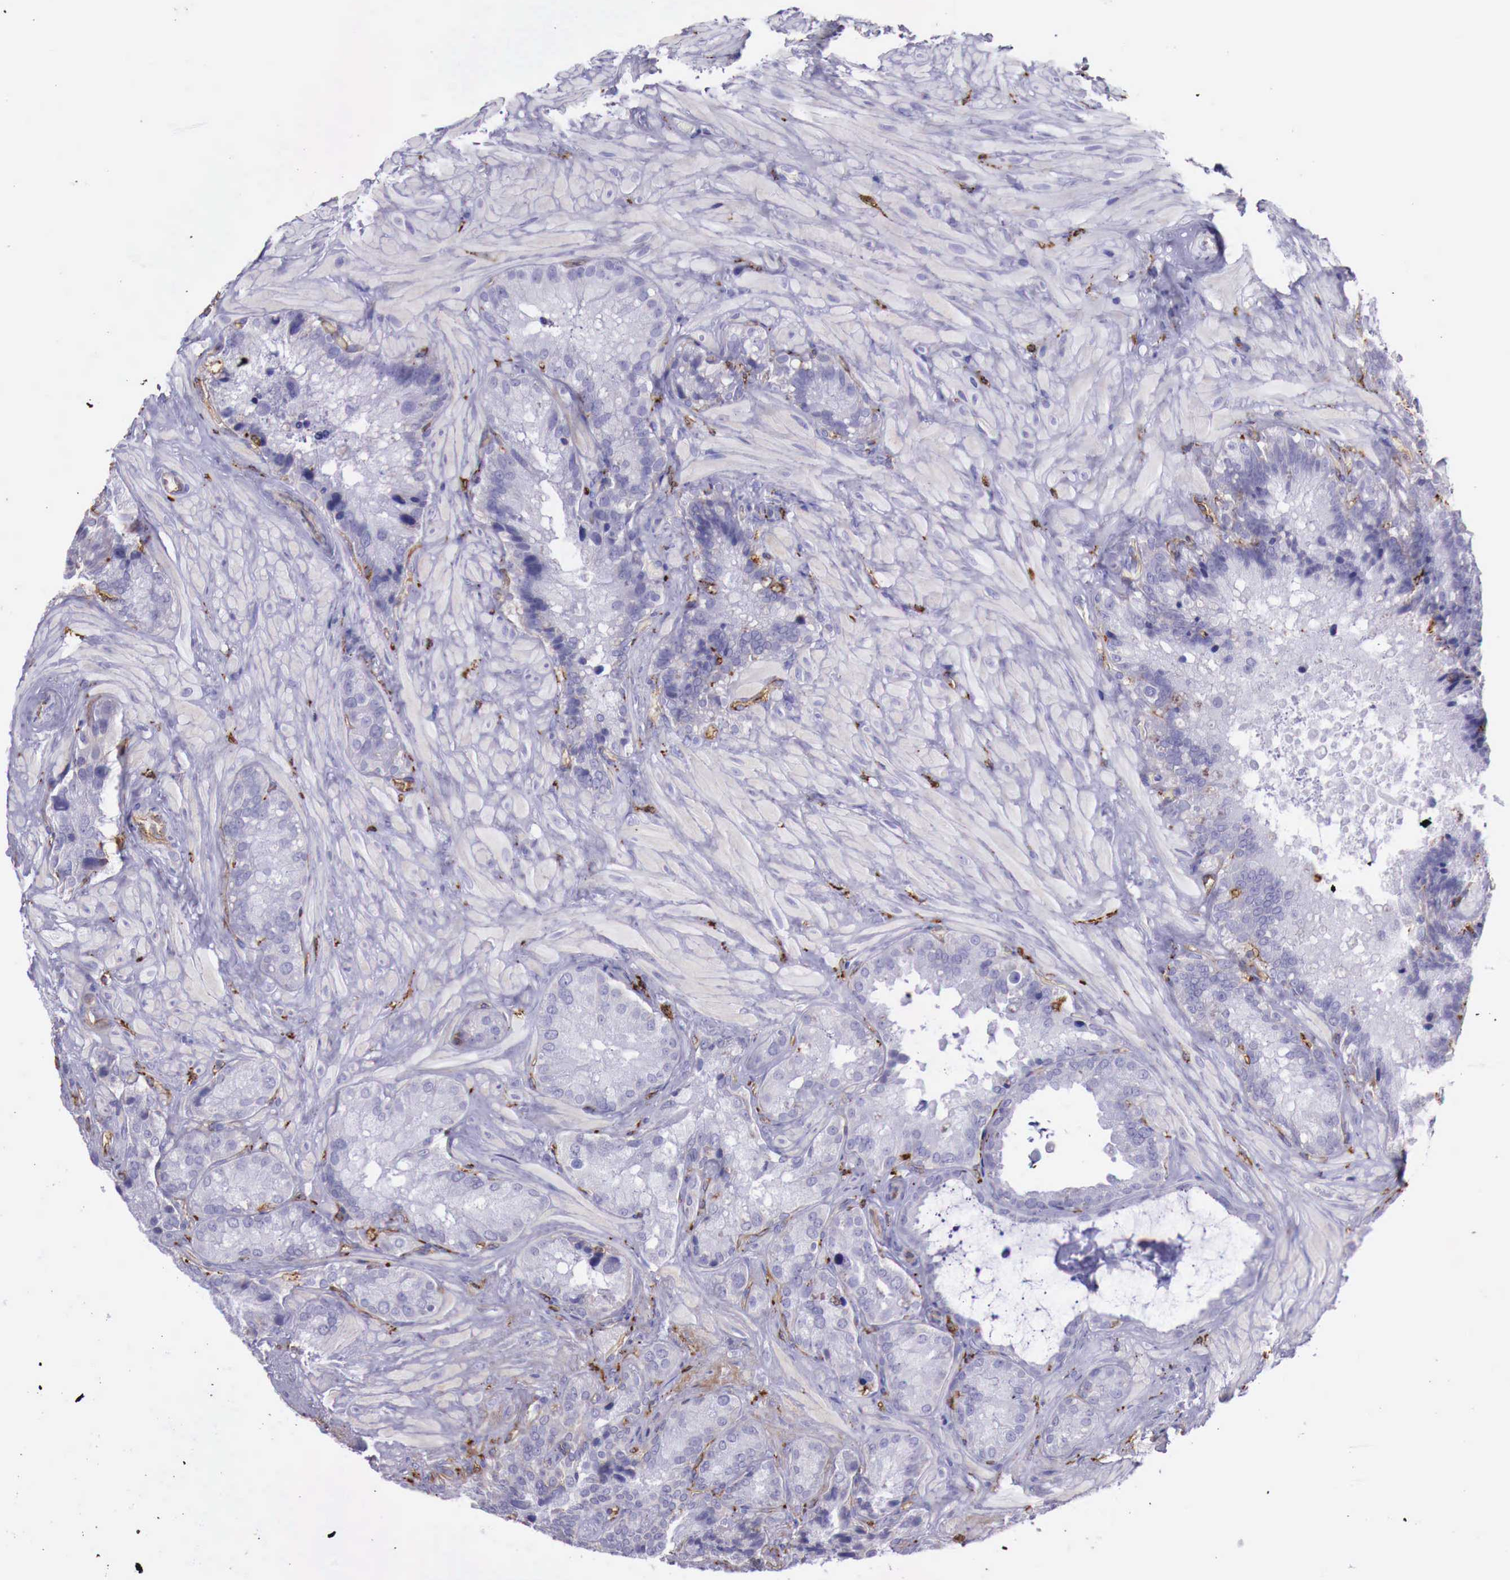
{"staining": {"intensity": "negative", "quantity": "none", "location": "none"}, "tissue": "seminal vesicle", "cell_type": "Glandular cells", "image_type": "normal", "snomed": [{"axis": "morphology", "description": "Normal tissue, NOS"}, {"axis": "topography", "description": "Seminal veicle"}], "caption": "High magnification brightfield microscopy of normal seminal vesicle stained with DAB (brown) and counterstained with hematoxylin (blue): glandular cells show no significant positivity. (Immunohistochemistry (ihc), brightfield microscopy, high magnification).", "gene": "MSR1", "patient": {"sex": "male", "age": 69}}